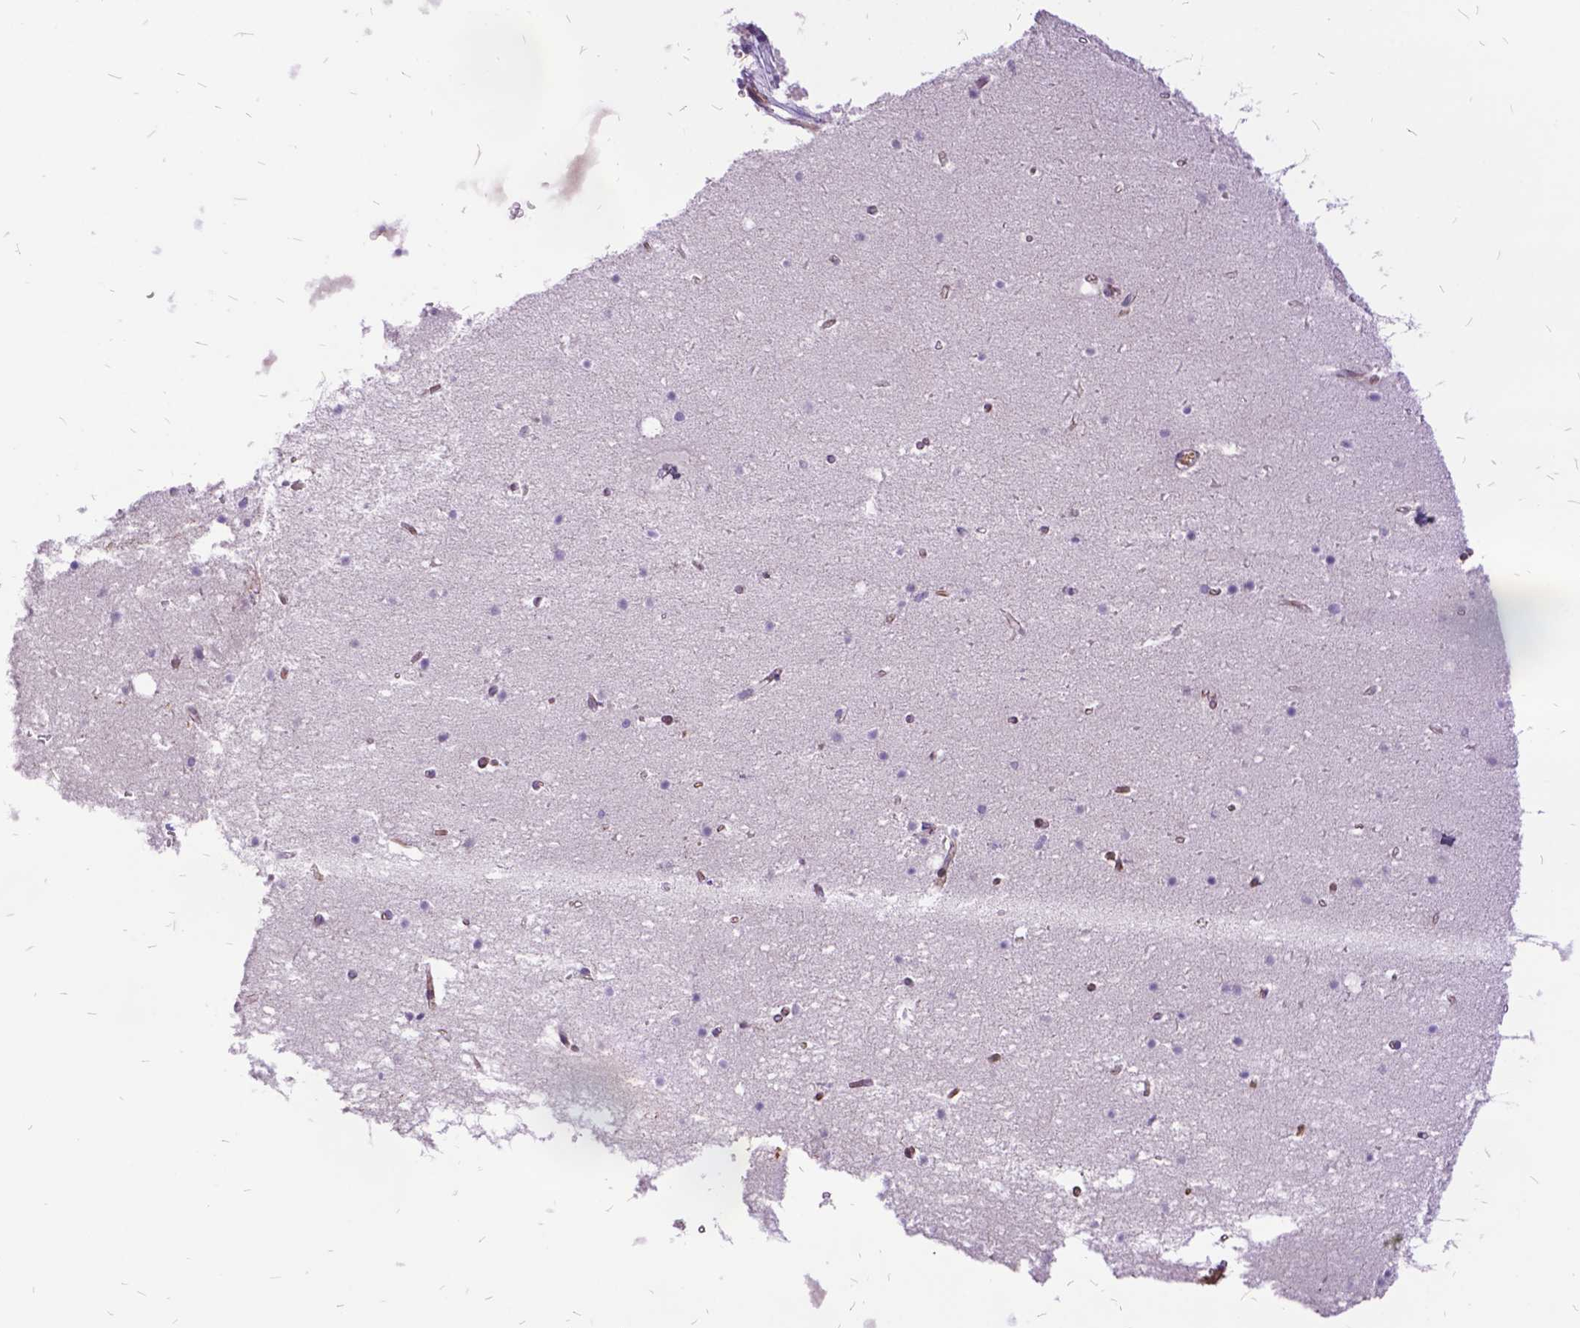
{"staining": {"intensity": "negative", "quantity": "none", "location": "none"}, "tissue": "cerebellum", "cell_type": "Cells in granular layer", "image_type": "normal", "snomed": [{"axis": "morphology", "description": "Normal tissue, NOS"}, {"axis": "topography", "description": "Cerebellum"}], "caption": "DAB (3,3'-diaminobenzidine) immunohistochemical staining of benign cerebellum shows no significant expression in cells in granular layer. (DAB IHC with hematoxylin counter stain).", "gene": "GRB7", "patient": {"sex": "male", "age": 70}}